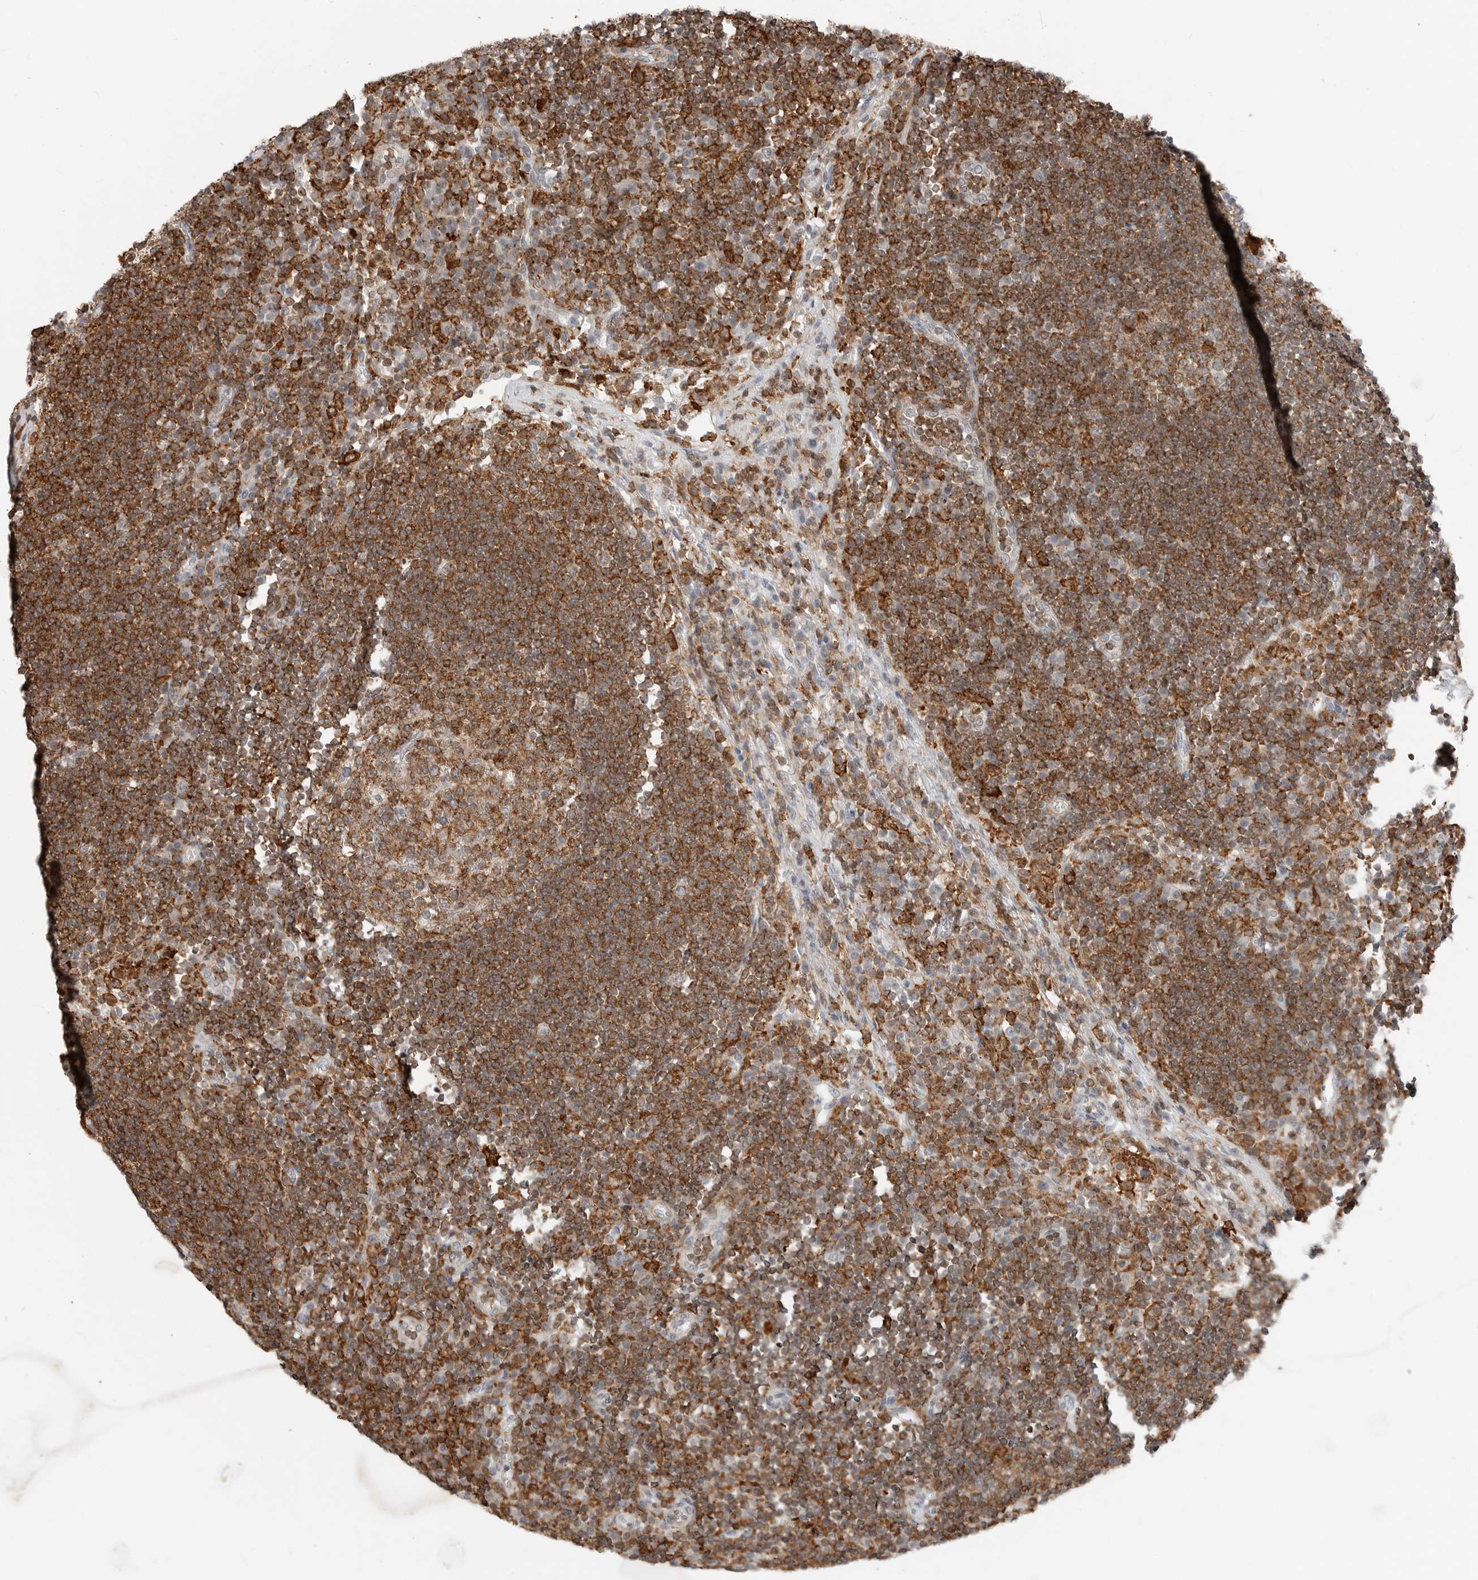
{"staining": {"intensity": "moderate", "quantity": ">75%", "location": "cytoplasmic/membranous"}, "tissue": "lymph node", "cell_type": "Germinal center cells", "image_type": "normal", "snomed": [{"axis": "morphology", "description": "Normal tissue, NOS"}, {"axis": "topography", "description": "Lymph node"}], "caption": "An IHC histopathology image of unremarkable tissue is shown. Protein staining in brown shows moderate cytoplasmic/membranous positivity in lymph node within germinal center cells. Using DAB (brown) and hematoxylin (blue) stains, captured at high magnification using brightfield microscopy.", "gene": "LEFTY2", "patient": {"sex": "female", "age": 53}}